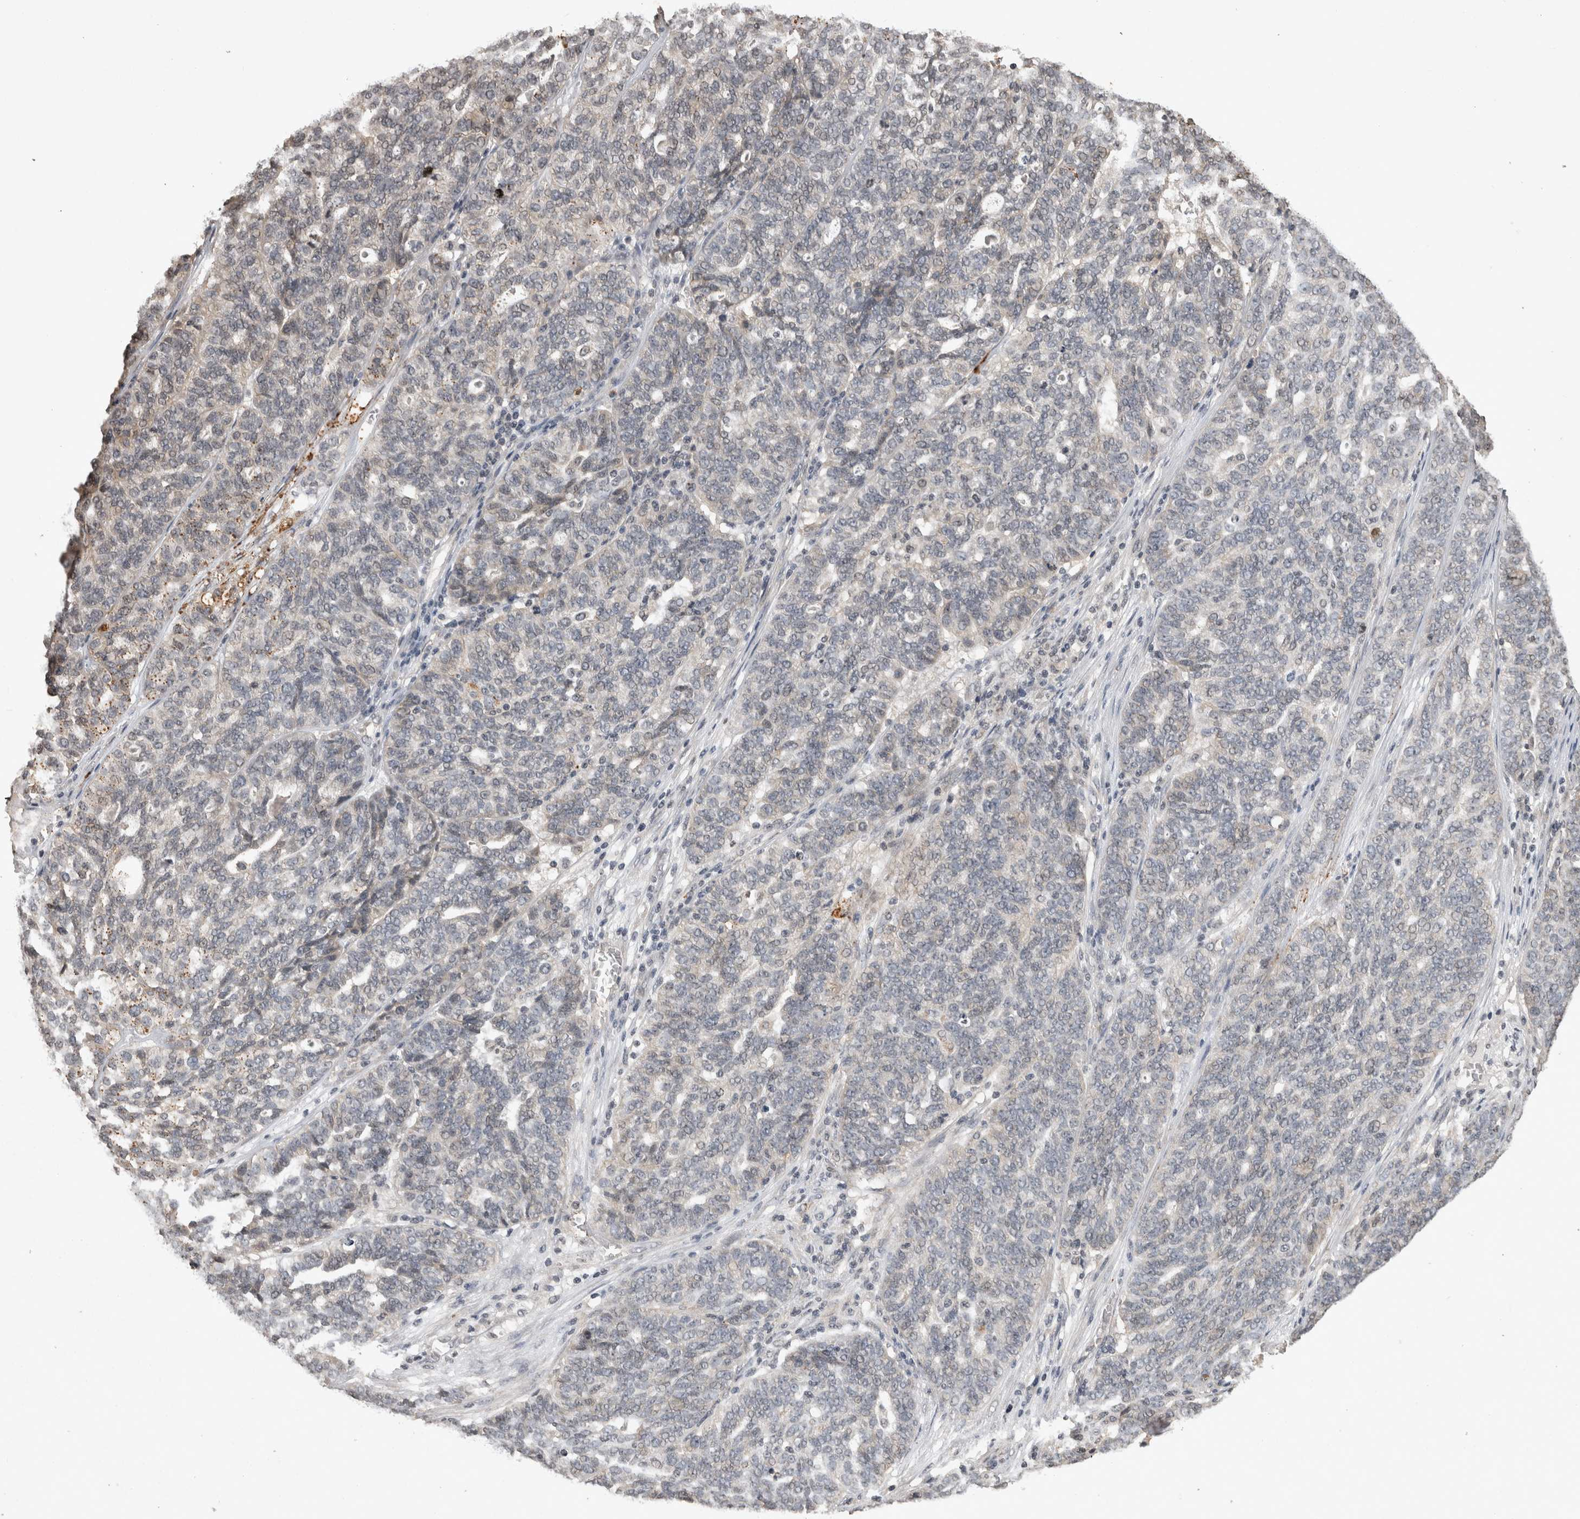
{"staining": {"intensity": "negative", "quantity": "none", "location": "none"}, "tissue": "ovarian cancer", "cell_type": "Tumor cells", "image_type": "cancer", "snomed": [{"axis": "morphology", "description": "Cystadenocarcinoma, serous, NOS"}, {"axis": "topography", "description": "Ovary"}], "caption": "This photomicrograph is of ovarian serous cystadenocarcinoma stained with IHC to label a protein in brown with the nuclei are counter-stained blue. There is no expression in tumor cells.", "gene": "HRK", "patient": {"sex": "female", "age": 59}}